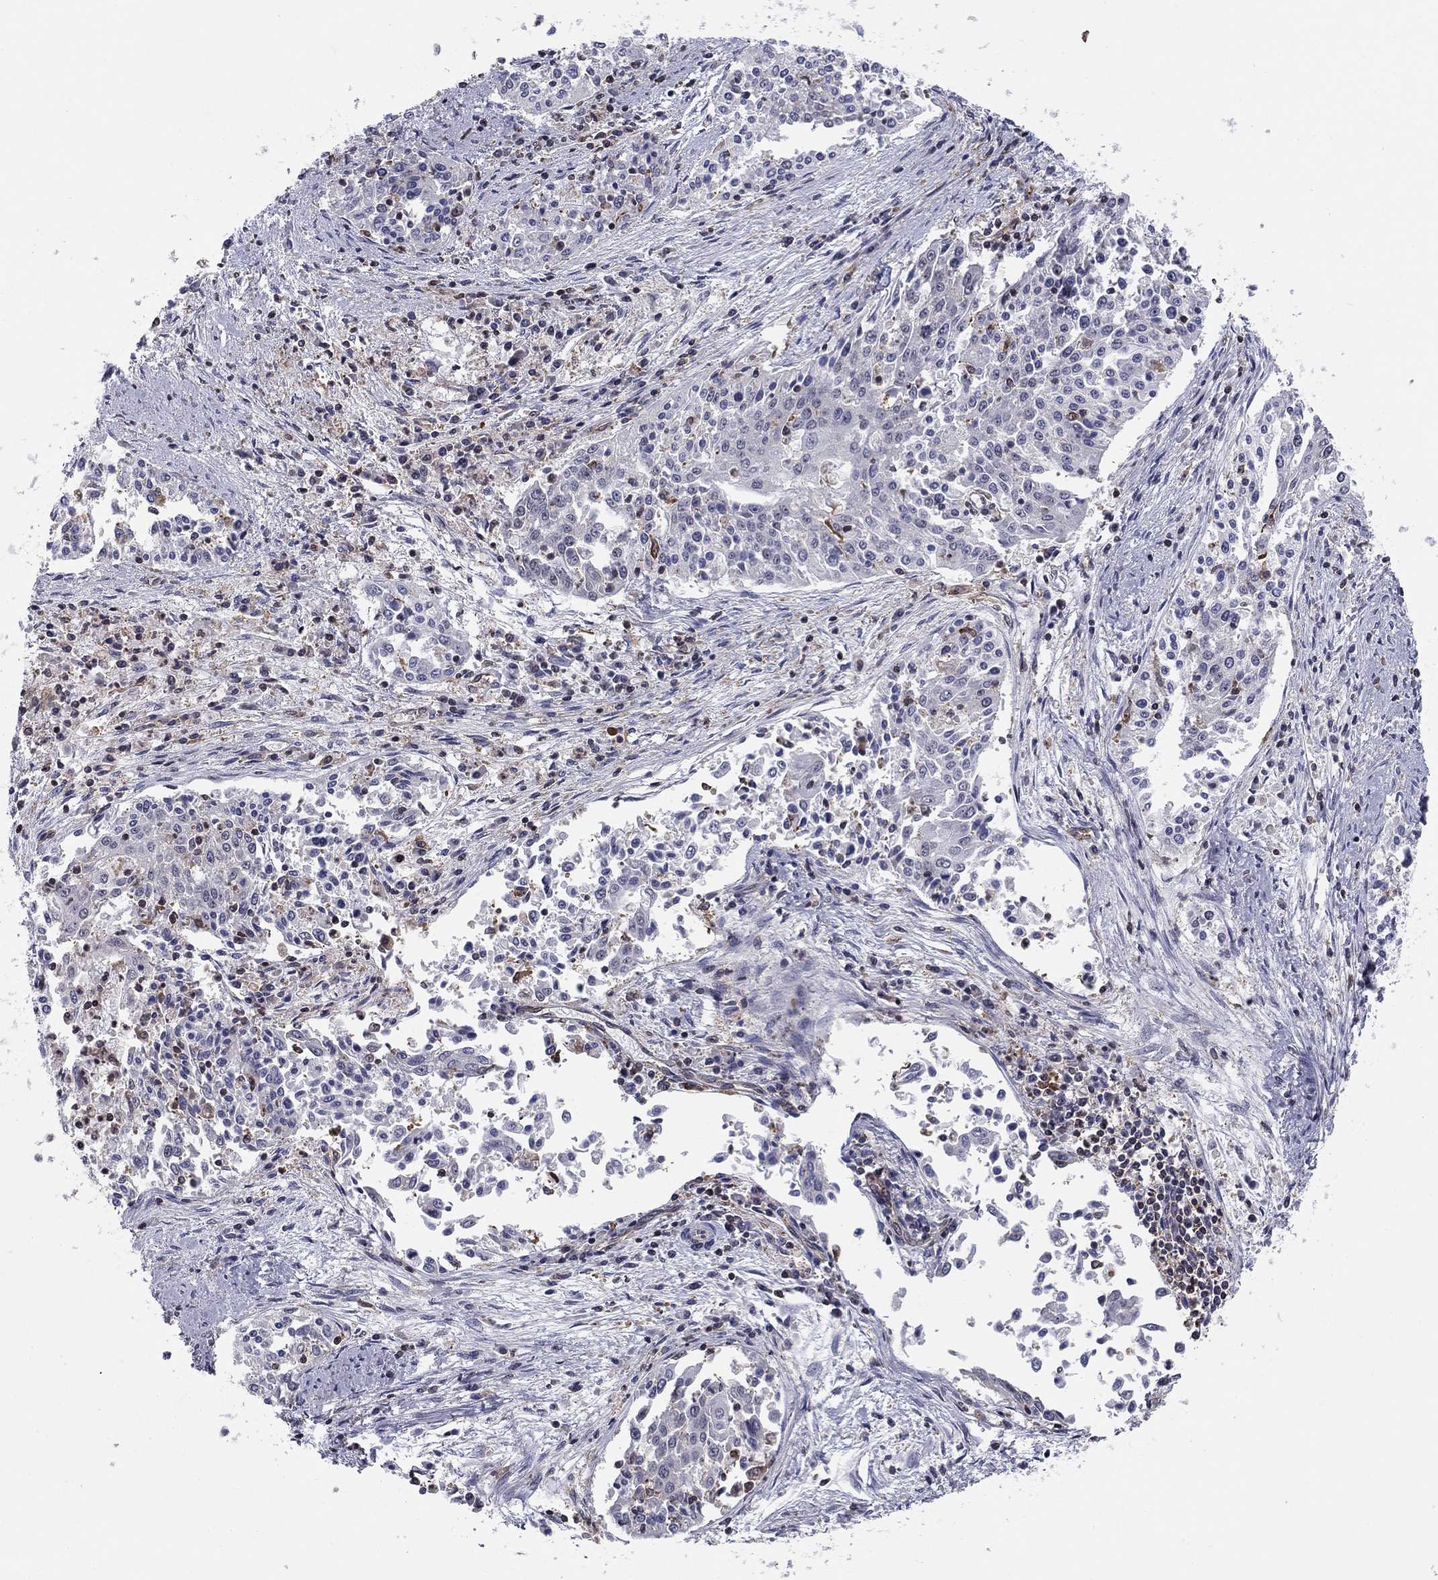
{"staining": {"intensity": "negative", "quantity": "none", "location": "none"}, "tissue": "cervical cancer", "cell_type": "Tumor cells", "image_type": "cancer", "snomed": [{"axis": "morphology", "description": "Squamous cell carcinoma, NOS"}, {"axis": "topography", "description": "Cervix"}], "caption": "Photomicrograph shows no significant protein positivity in tumor cells of cervical cancer (squamous cell carcinoma).", "gene": "PLCB2", "patient": {"sex": "female", "age": 41}}